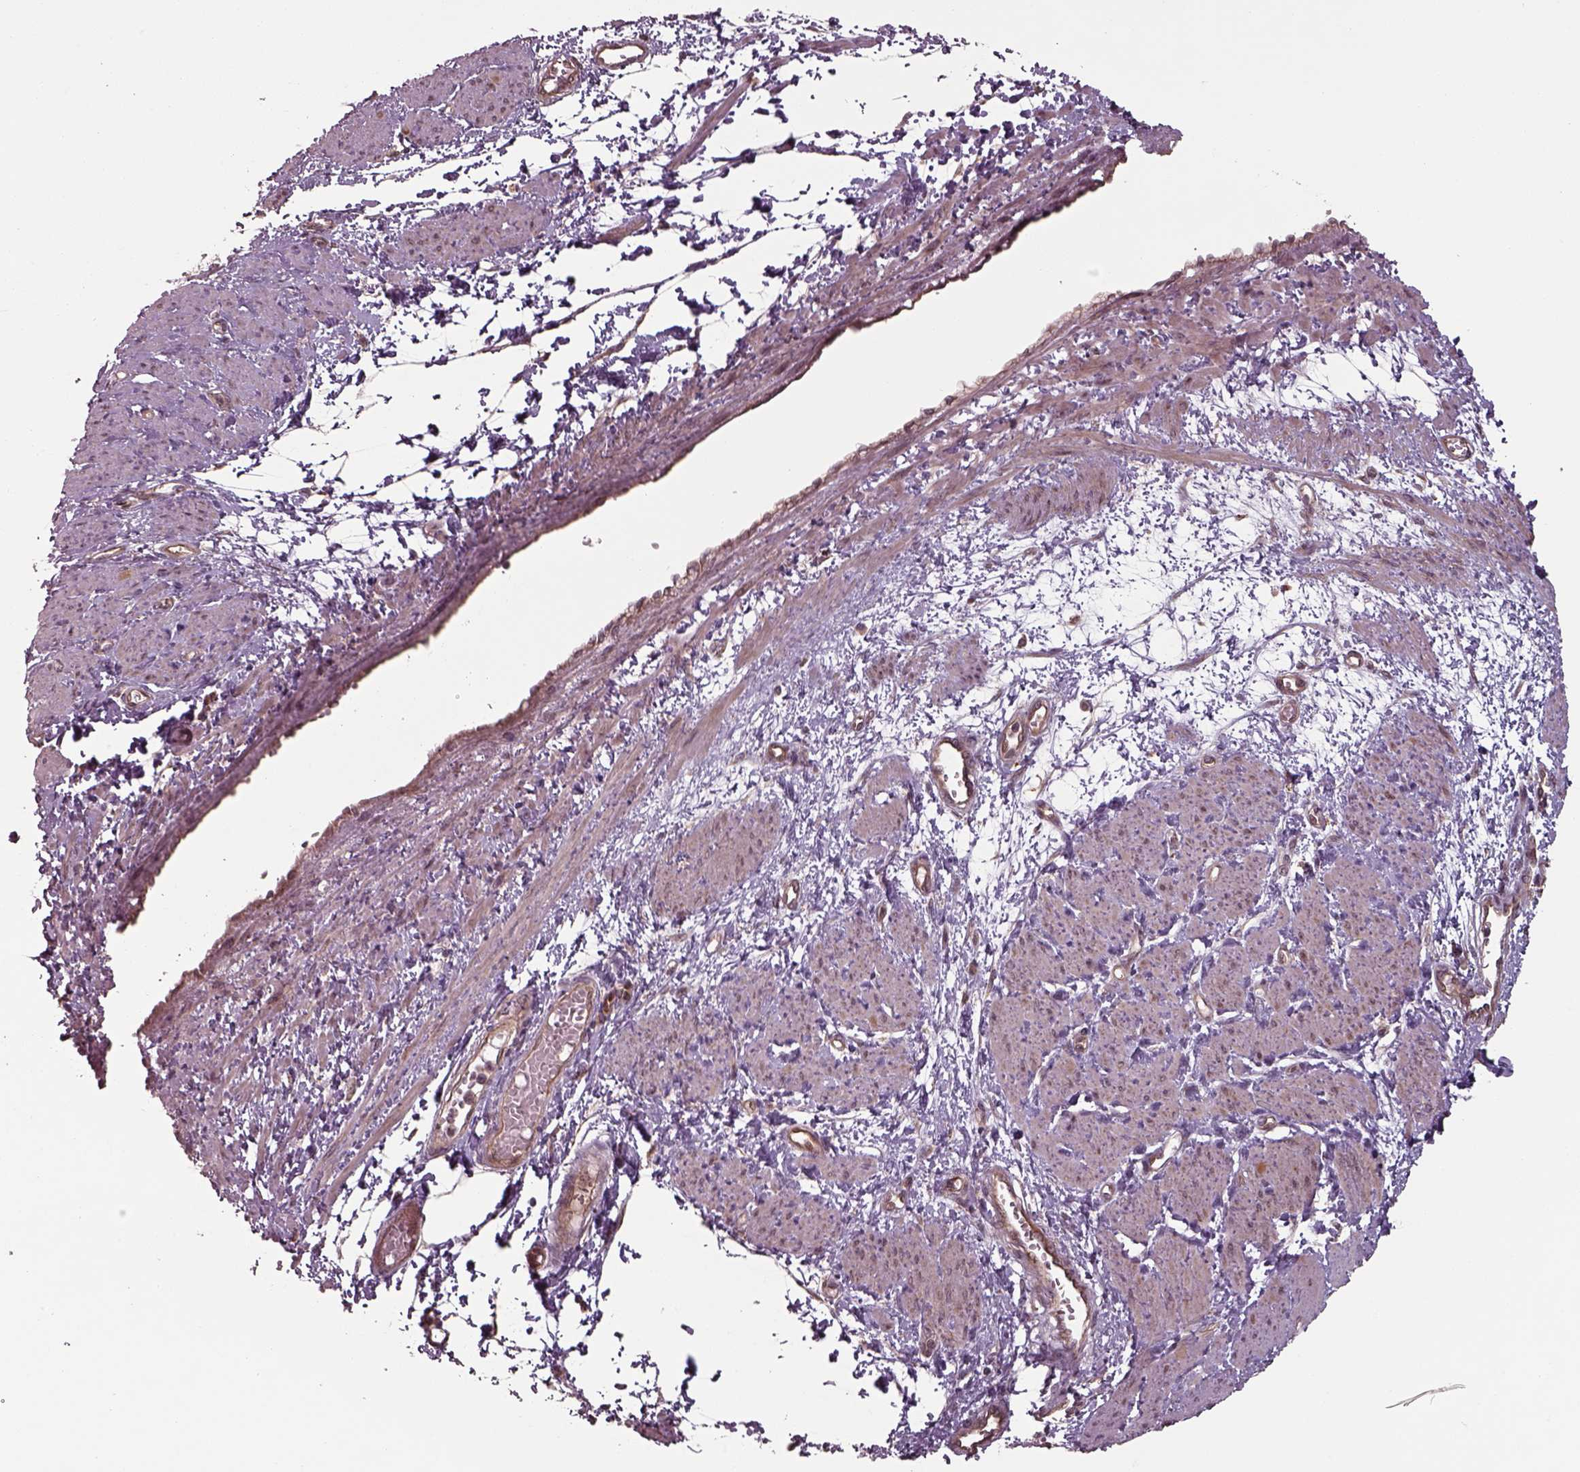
{"staining": {"intensity": "moderate", "quantity": "25%-75%", "location": "cytoplasmic/membranous,nuclear"}, "tissue": "smooth muscle", "cell_type": "Smooth muscle cells", "image_type": "normal", "snomed": [{"axis": "morphology", "description": "Normal tissue, NOS"}, {"axis": "topography", "description": "Smooth muscle"}, {"axis": "topography", "description": "Uterus"}], "caption": "Immunohistochemical staining of unremarkable smooth muscle reveals 25%-75% levels of moderate cytoplasmic/membranous,nuclear protein positivity in about 25%-75% of smooth muscle cells.", "gene": "CHMP3", "patient": {"sex": "female", "age": 39}}